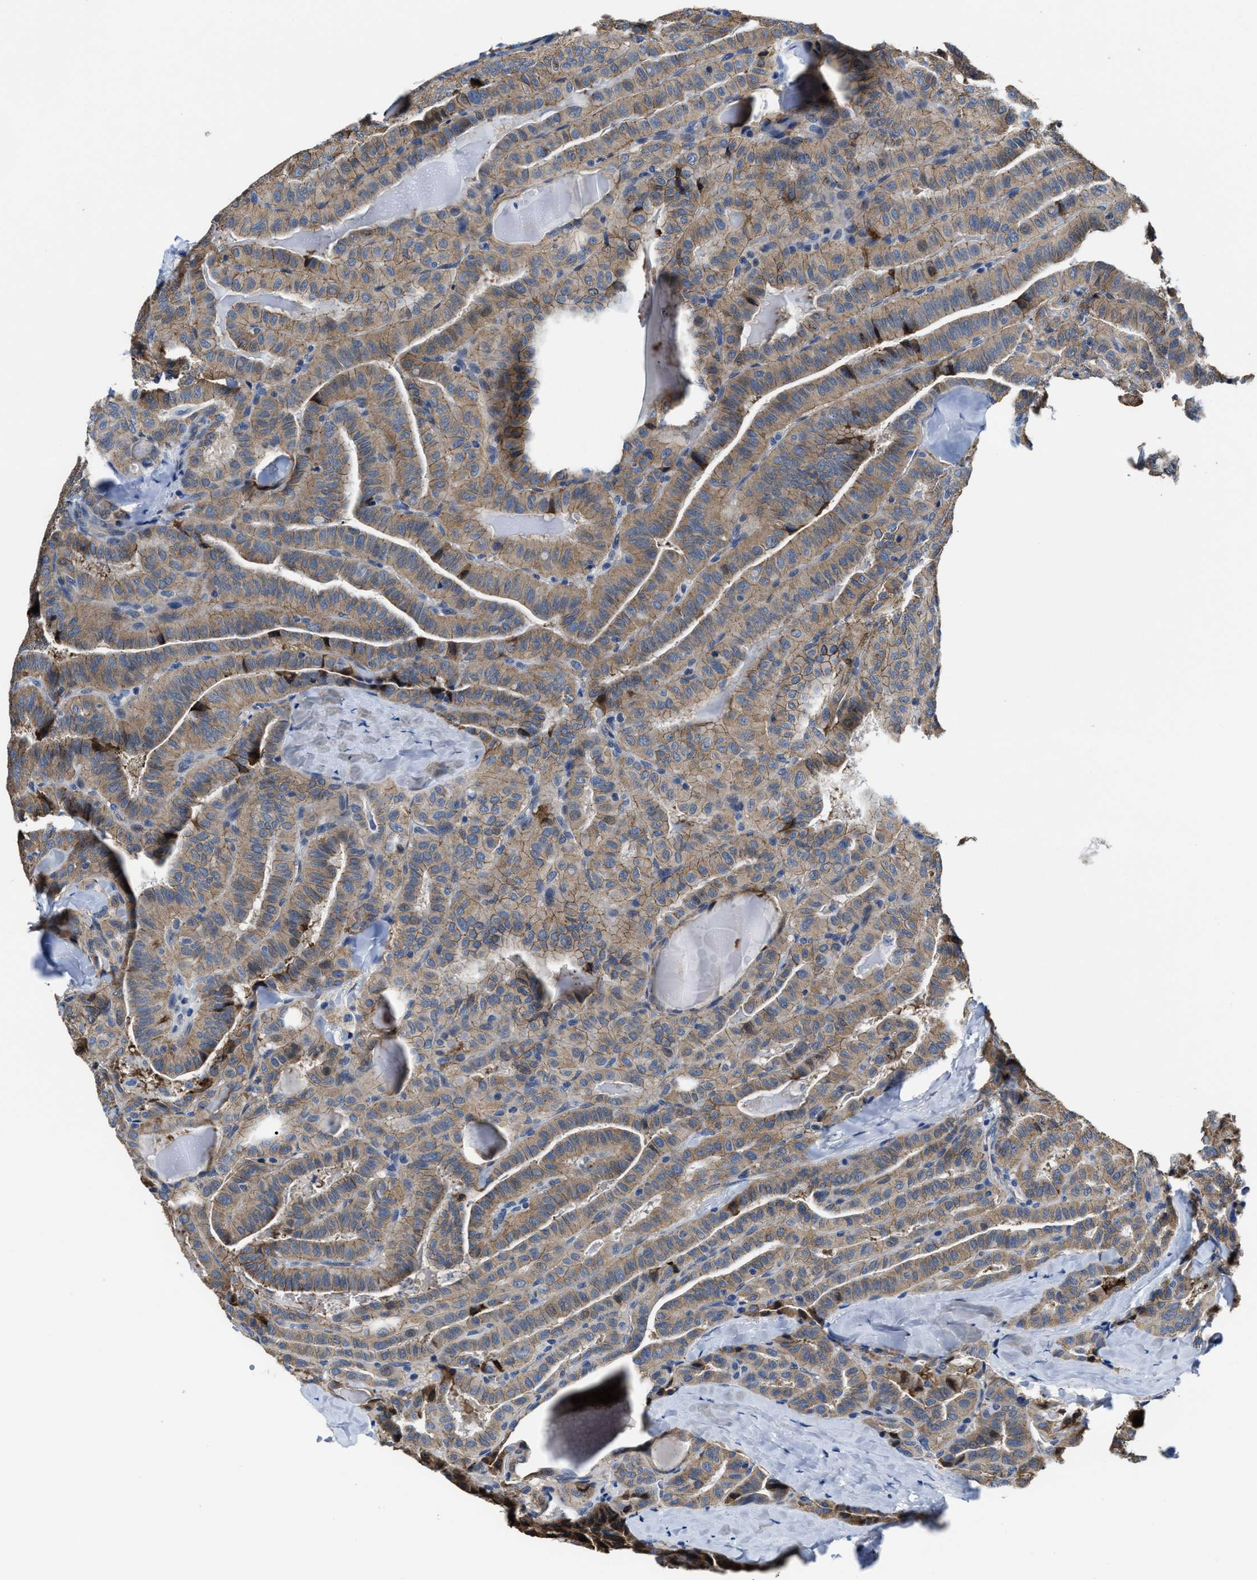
{"staining": {"intensity": "moderate", "quantity": ">75%", "location": "cytoplasmic/membranous"}, "tissue": "thyroid cancer", "cell_type": "Tumor cells", "image_type": "cancer", "snomed": [{"axis": "morphology", "description": "Papillary adenocarcinoma, NOS"}, {"axis": "topography", "description": "Thyroid gland"}], "caption": "Tumor cells show medium levels of moderate cytoplasmic/membranous staining in approximately >75% of cells in human papillary adenocarcinoma (thyroid).", "gene": "GHITM", "patient": {"sex": "male", "age": 77}}